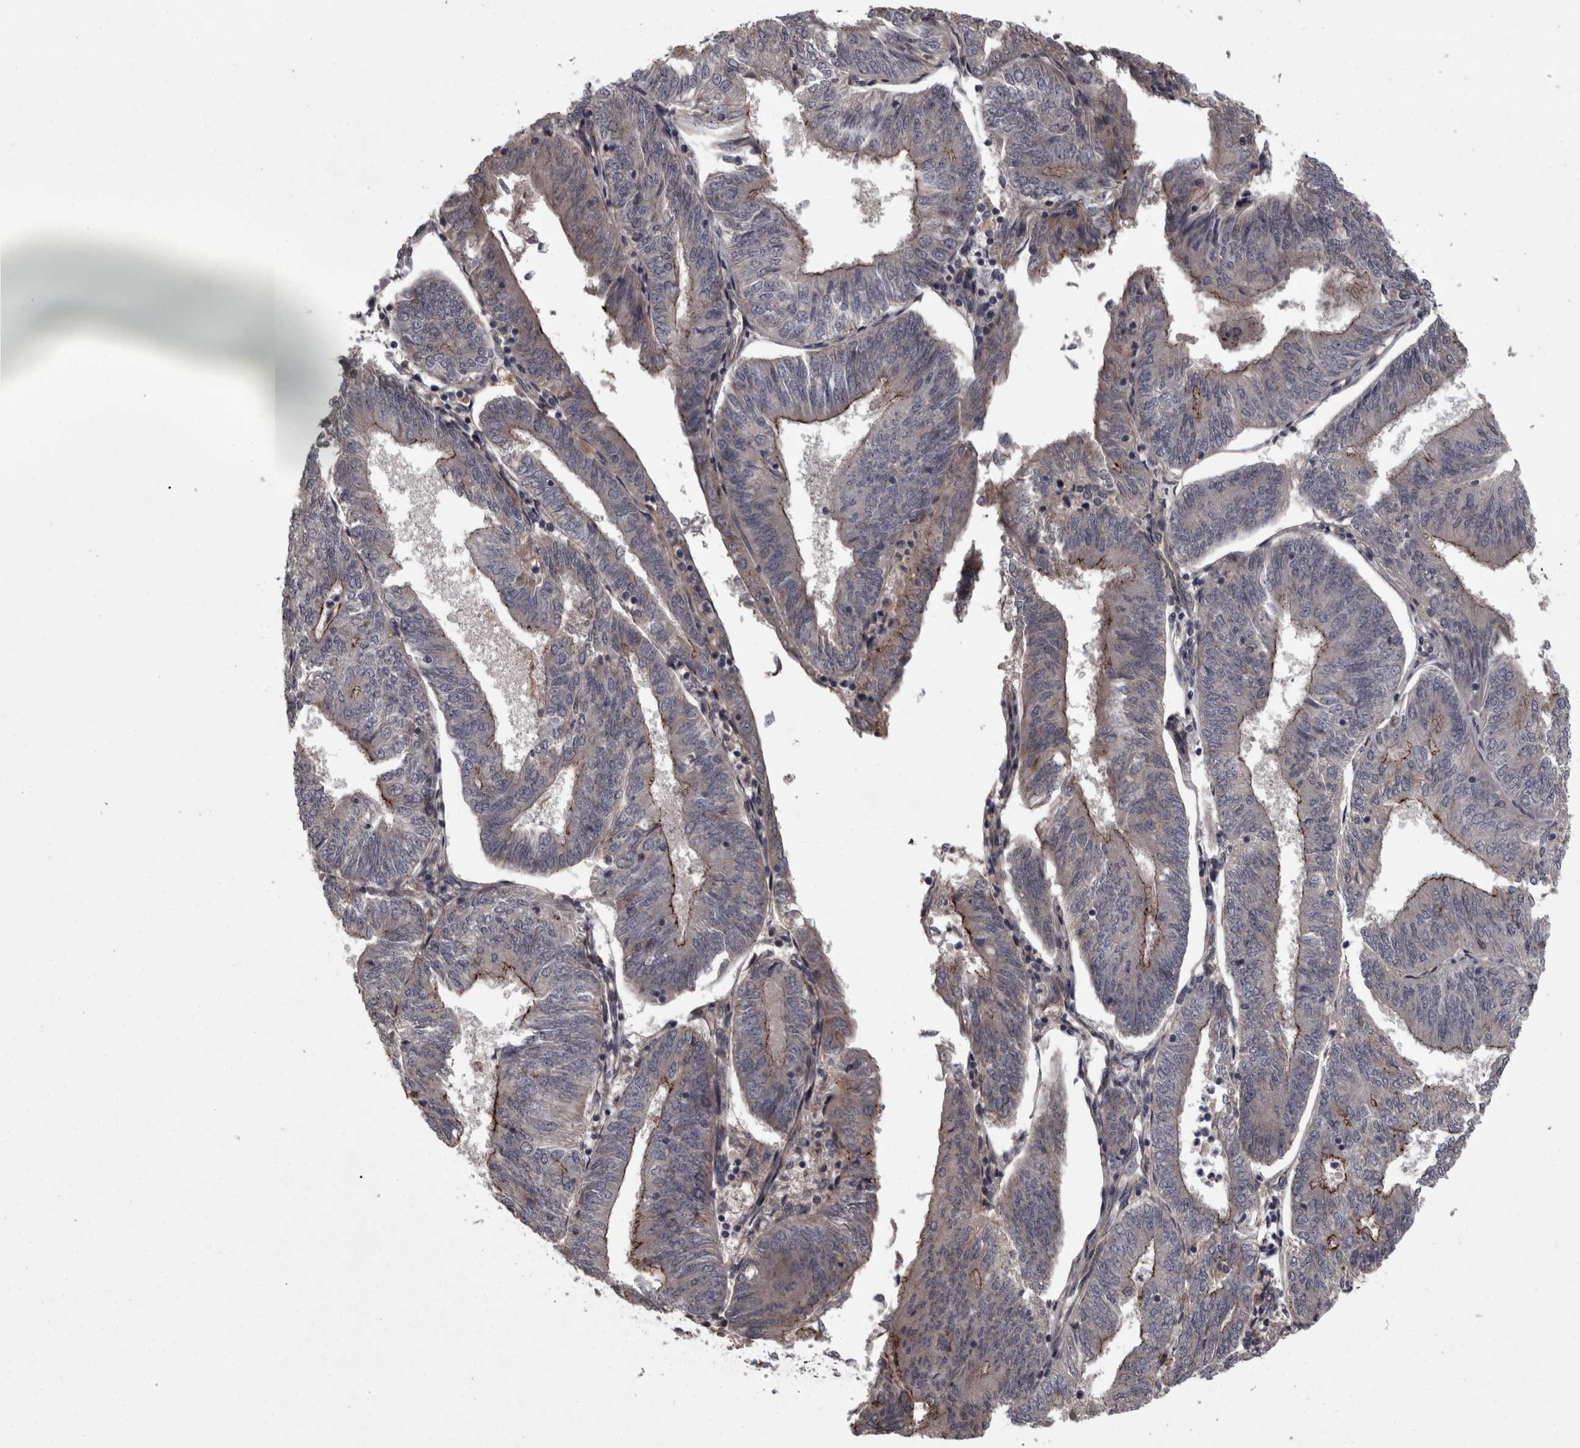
{"staining": {"intensity": "moderate", "quantity": "25%-75%", "location": "cytoplasmic/membranous"}, "tissue": "endometrial cancer", "cell_type": "Tumor cells", "image_type": "cancer", "snomed": [{"axis": "morphology", "description": "Adenocarcinoma, NOS"}, {"axis": "topography", "description": "Endometrium"}], "caption": "Immunohistochemical staining of endometrial cancer demonstrates medium levels of moderate cytoplasmic/membranous expression in about 25%-75% of tumor cells.", "gene": "PCDH17", "patient": {"sex": "female", "age": 58}}